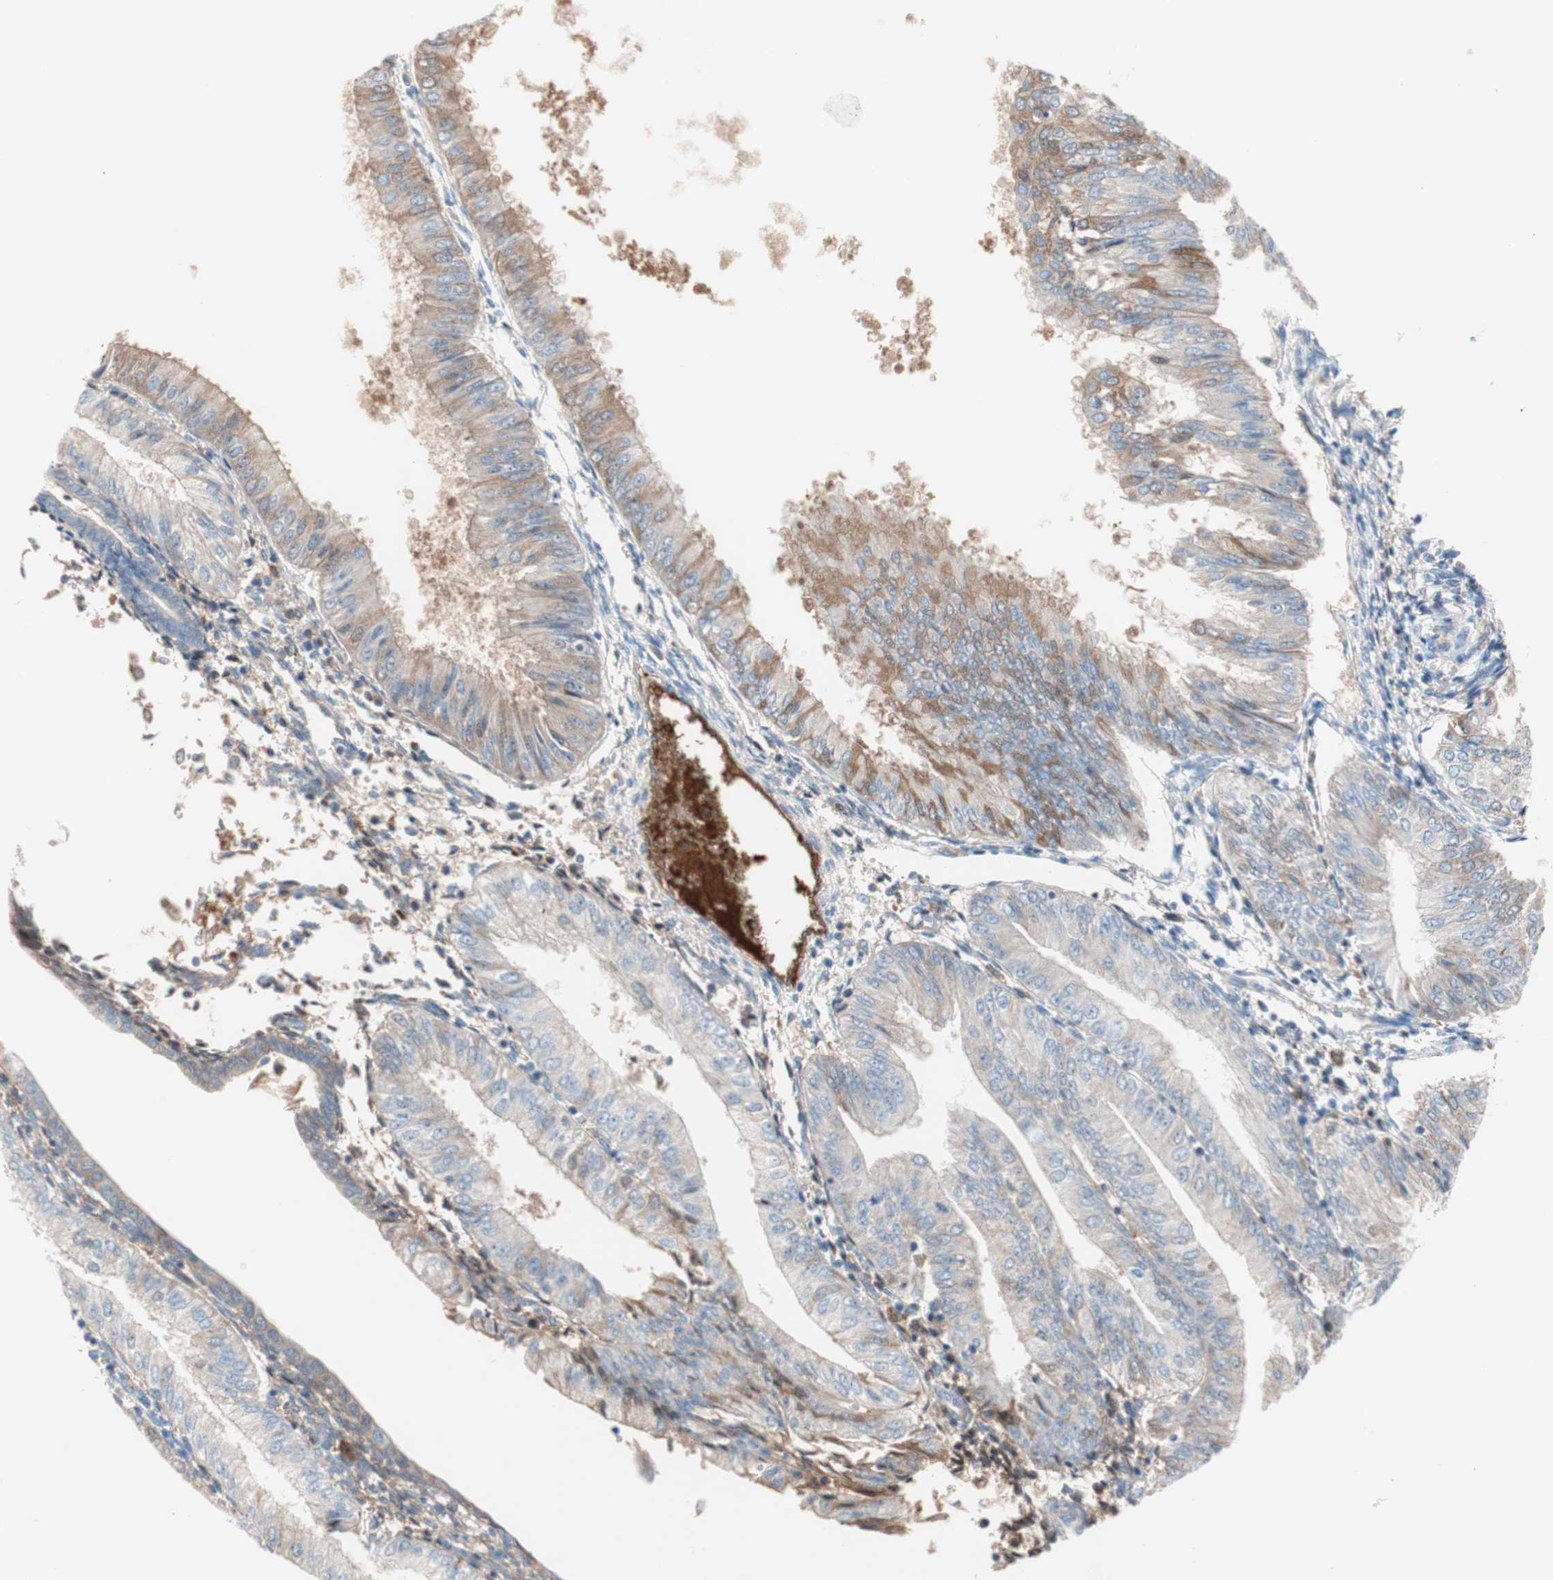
{"staining": {"intensity": "moderate", "quantity": ">75%", "location": "cytoplasmic/membranous"}, "tissue": "endometrial cancer", "cell_type": "Tumor cells", "image_type": "cancer", "snomed": [{"axis": "morphology", "description": "Adenocarcinoma, NOS"}, {"axis": "topography", "description": "Endometrium"}], "caption": "About >75% of tumor cells in endometrial cancer (adenocarcinoma) display moderate cytoplasmic/membranous protein expression as visualized by brown immunohistochemical staining.", "gene": "RBP4", "patient": {"sex": "female", "age": 53}}